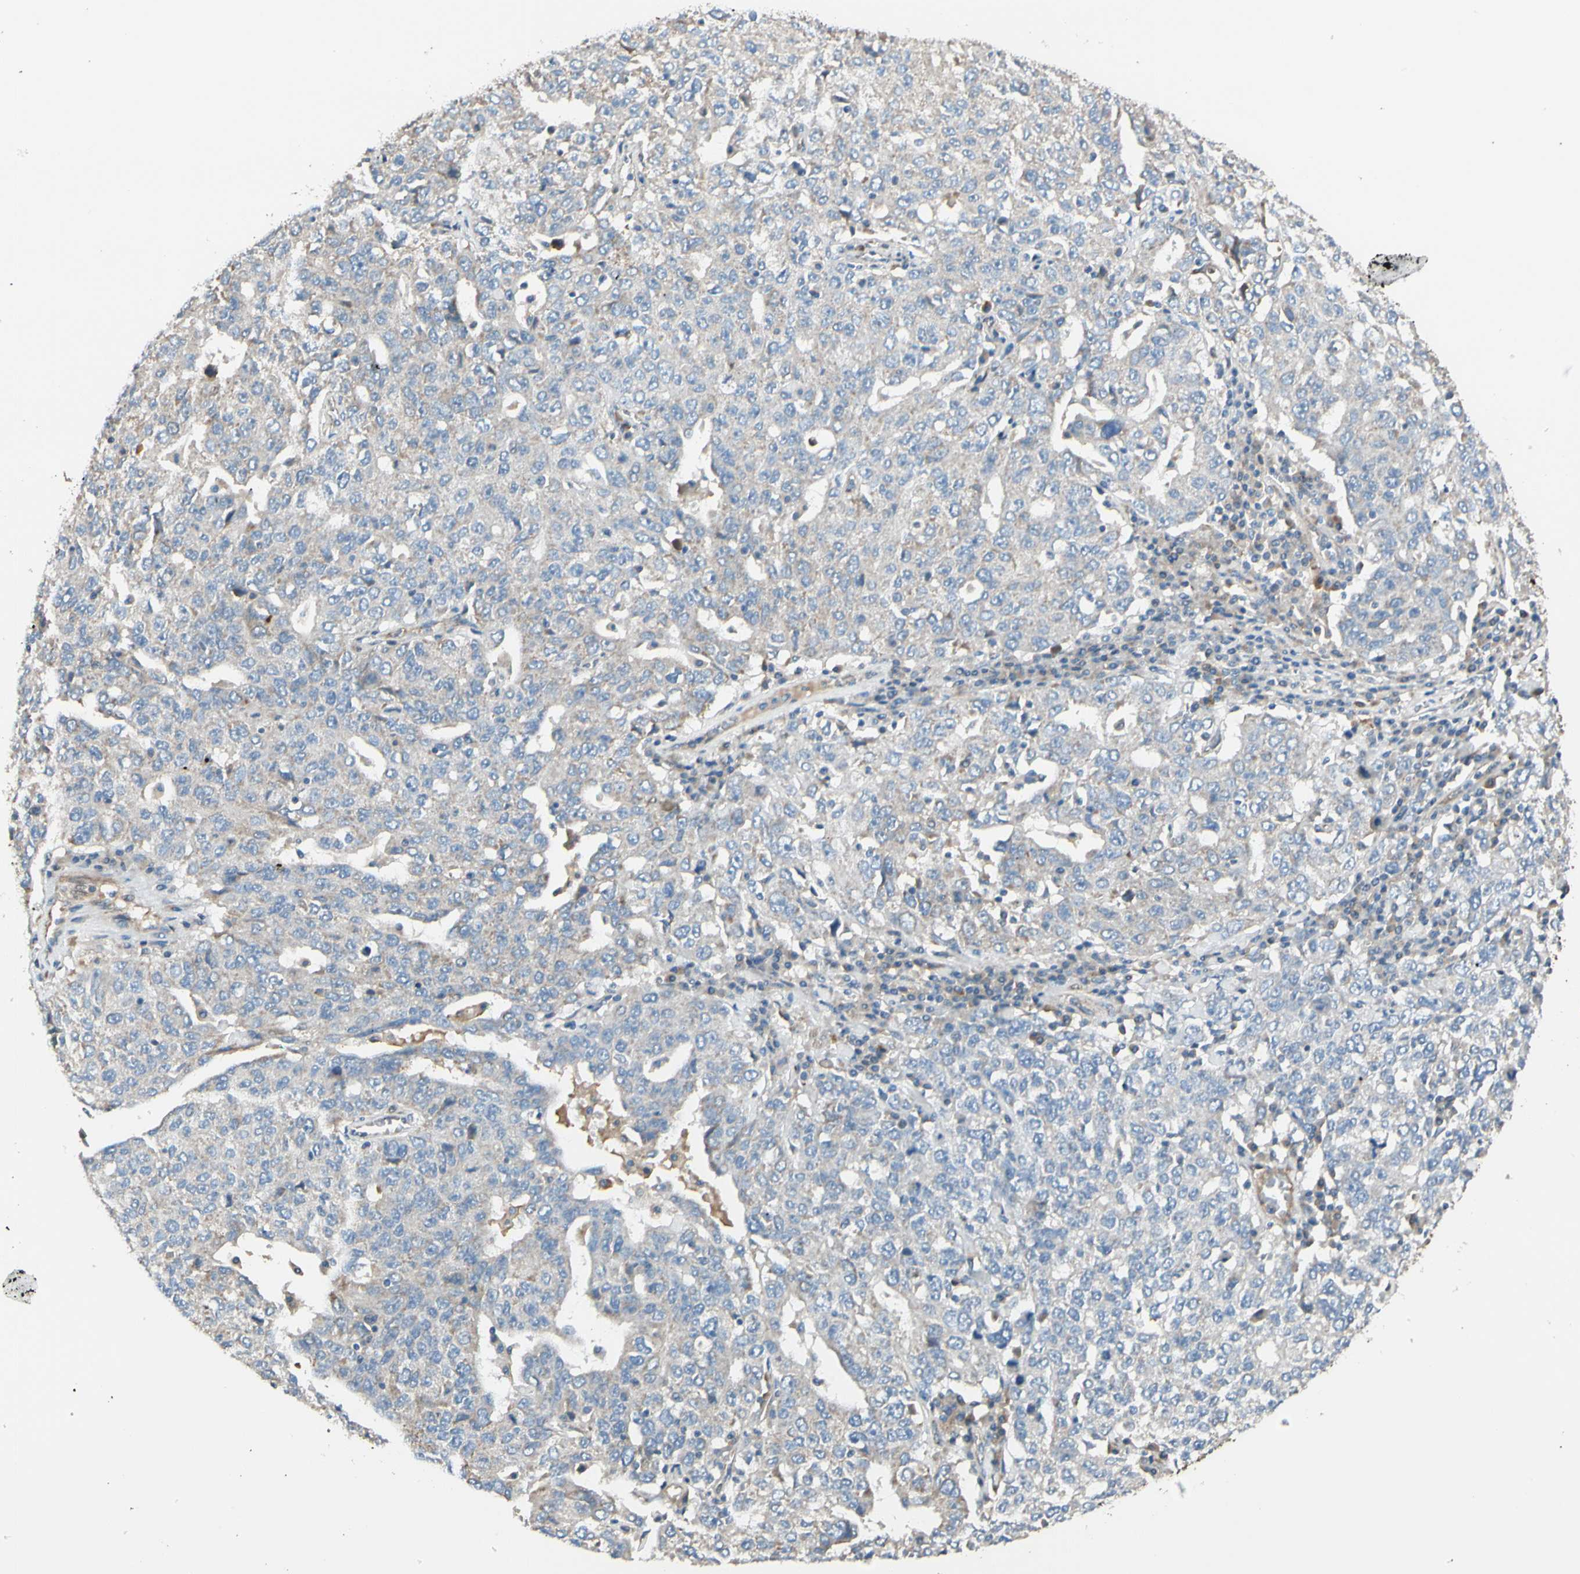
{"staining": {"intensity": "weak", "quantity": ">75%", "location": "cytoplasmic/membranous"}, "tissue": "ovarian cancer", "cell_type": "Tumor cells", "image_type": "cancer", "snomed": [{"axis": "morphology", "description": "Carcinoma, endometroid"}, {"axis": "topography", "description": "Ovary"}], "caption": "Protein expression analysis of human ovarian endometroid carcinoma reveals weak cytoplasmic/membranous positivity in approximately >75% of tumor cells. The protein of interest is shown in brown color, while the nuclei are stained blue.", "gene": "EPHA3", "patient": {"sex": "female", "age": 62}}